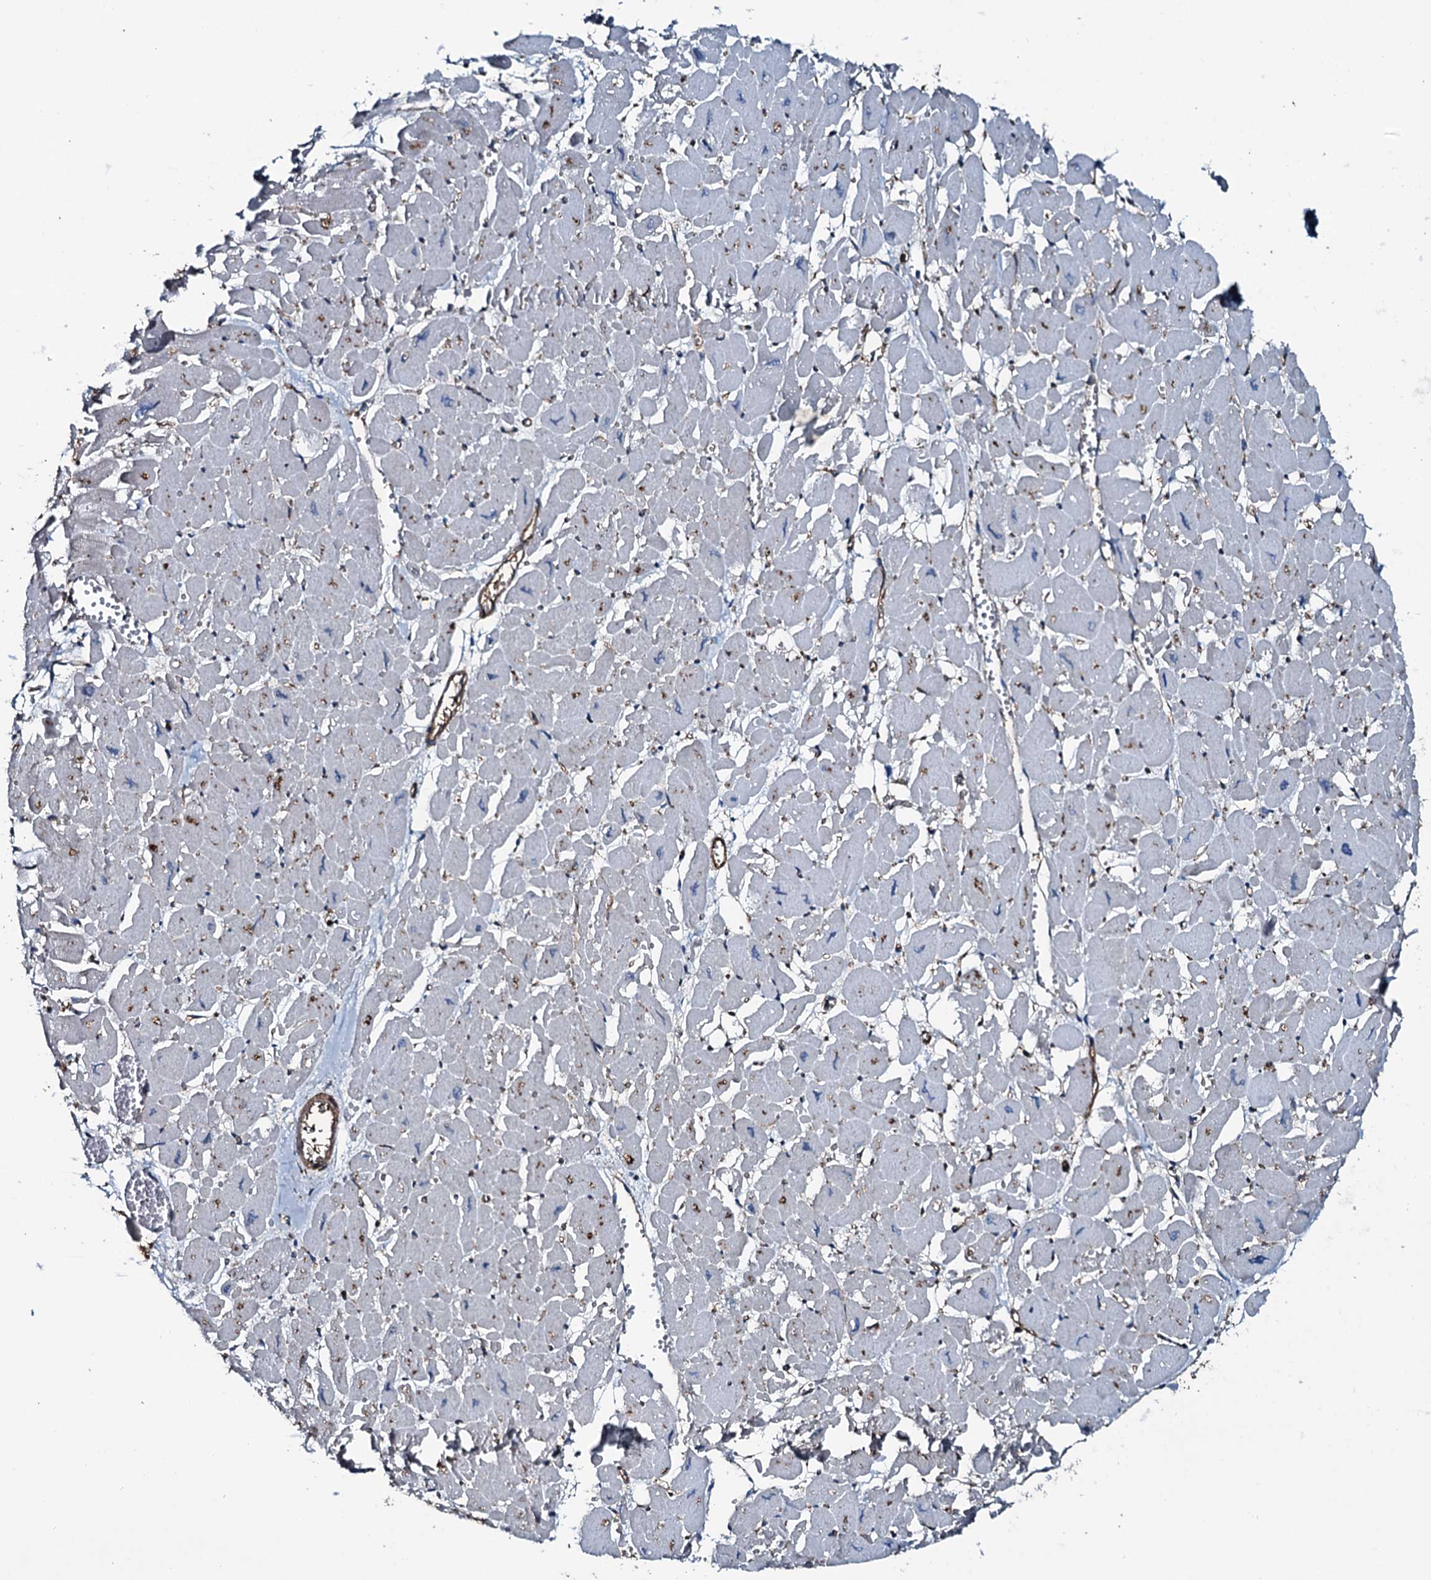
{"staining": {"intensity": "negative", "quantity": "none", "location": "none"}, "tissue": "heart muscle", "cell_type": "Cardiomyocytes", "image_type": "normal", "snomed": [{"axis": "morphology", "description": "Normal tissue, NOS"}, {"axis": "topography", "description": "Heart"}], "caption": "IHC of unremarkable human heart muscle shows no positivity in cardiomyocytes.", "gene": "SLC25A38", "patient": {"sex": "male", "age": 54}}